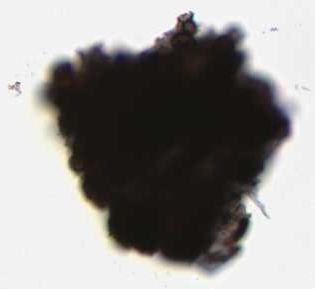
{"staining": {"intensity": "strong", "quantity": ">75%", "location": "cytoplasmic/membranous,nuclear"}, "tissue": "urothelial cancer", "cell_type": "Tumor cells", "image_type": "cancer", "snomed": [{"axis": "morphology", "description": "Urothelial carcinoma, High grade"}, {"axis": "topography", "description": "Urinary bladder"}], "caption": "Immunohistochemical staining of urothelial carcinoma (high-grade) reveals strong cytoplasmic/membranous and nuclear protein staining in approximately >75% of tumor cells.", "gene": "RANGAP1", "patient": {"sex": "female", "age": 81}}